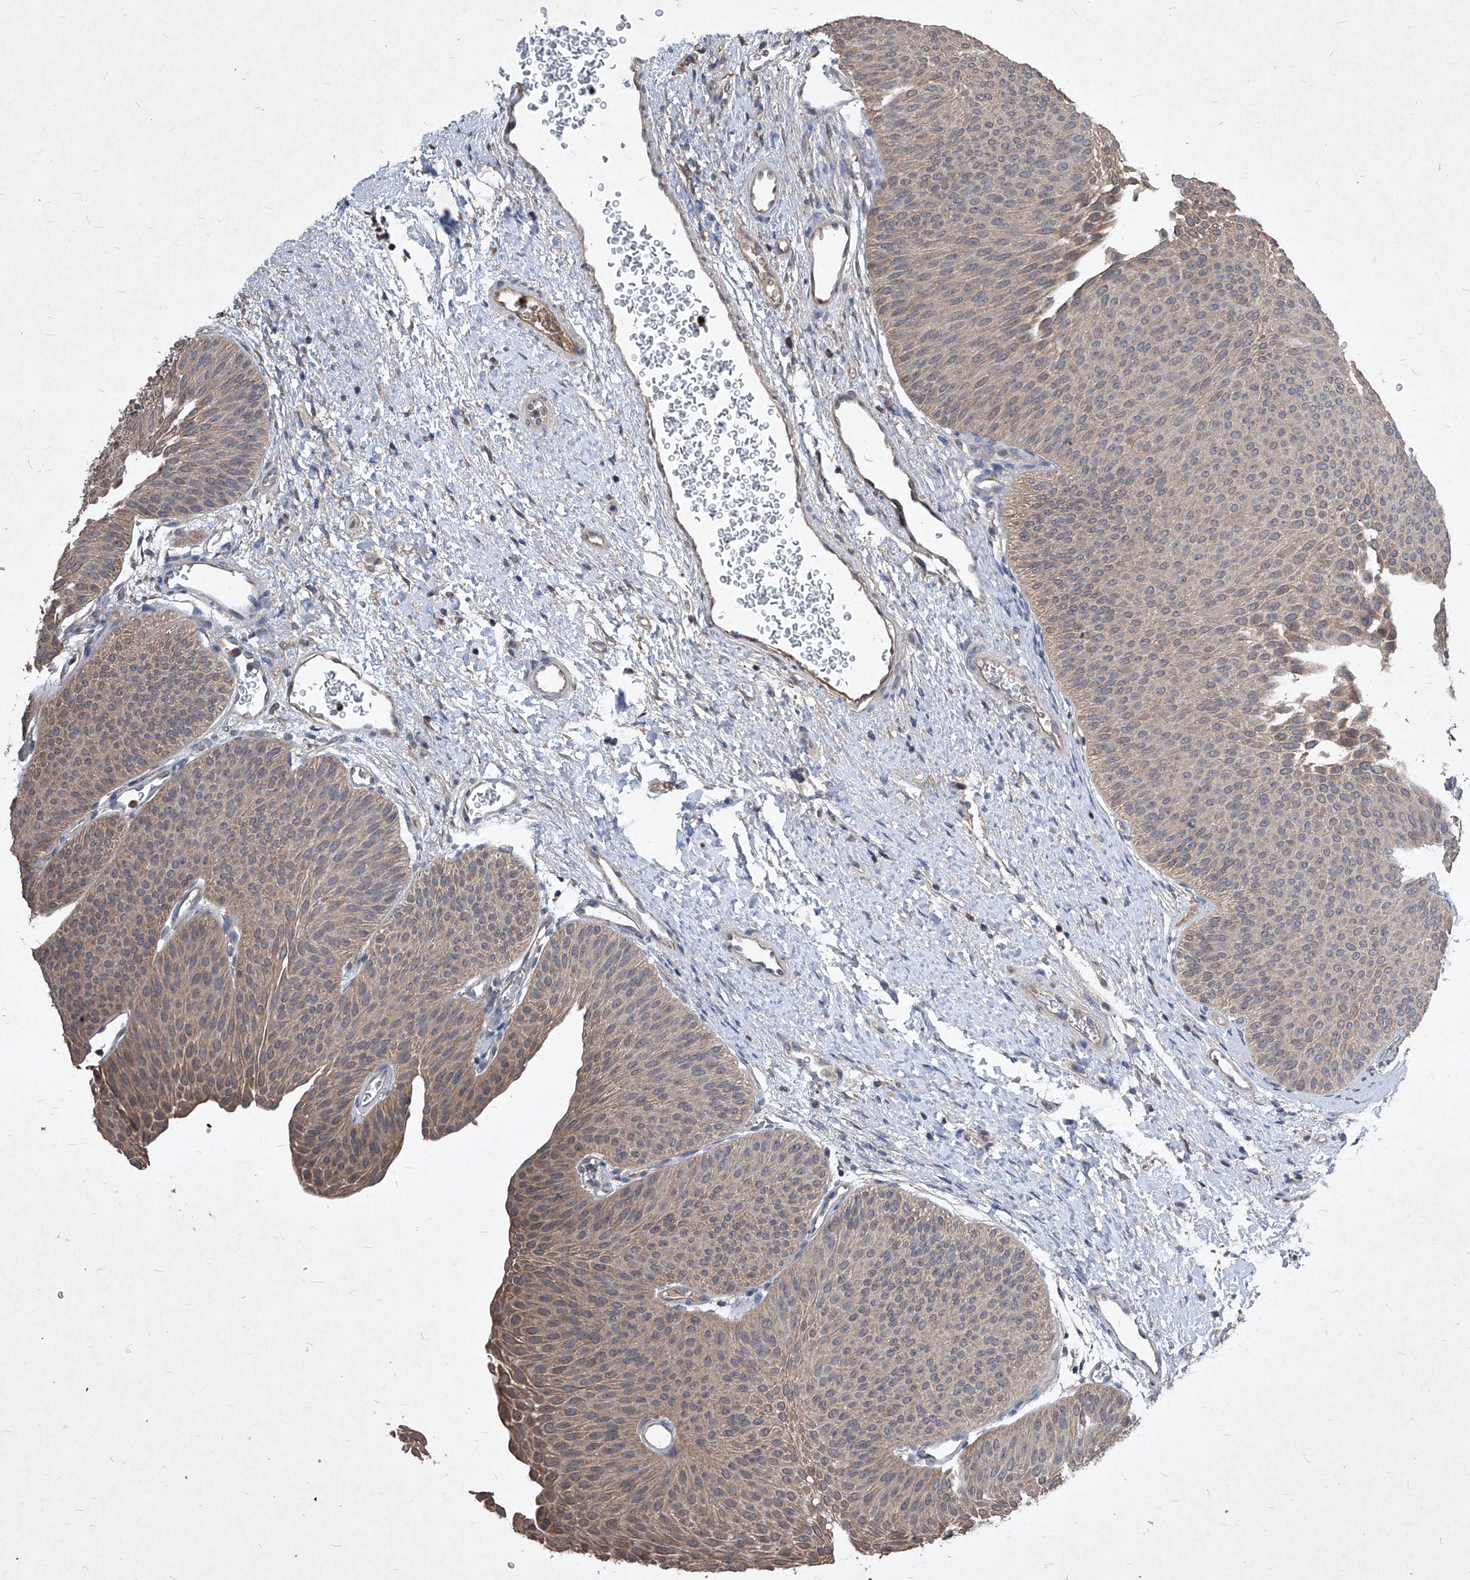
{"staining": {"intensity": "weak", "quantity": ">75%", "location": "cytoplasmic/membranous"}, "tissue": "urothelial cancer", "cell_type": "Tumor cells", "image_type": "cancer", "snomed": [{"axis": "morphology", "description": "Urothelial carcinoma, Low grade"}, {"axis": "topography", "description": "Urinary bladder"}], "caption": "DAB immunohistochemical staining of urothelial cancer shows weak cytoplasmic/membranous protein expression in approximately >75% of tumor cells.", "gene": "SYNGR1", "patient": {"sex": "female", "age": 60}}